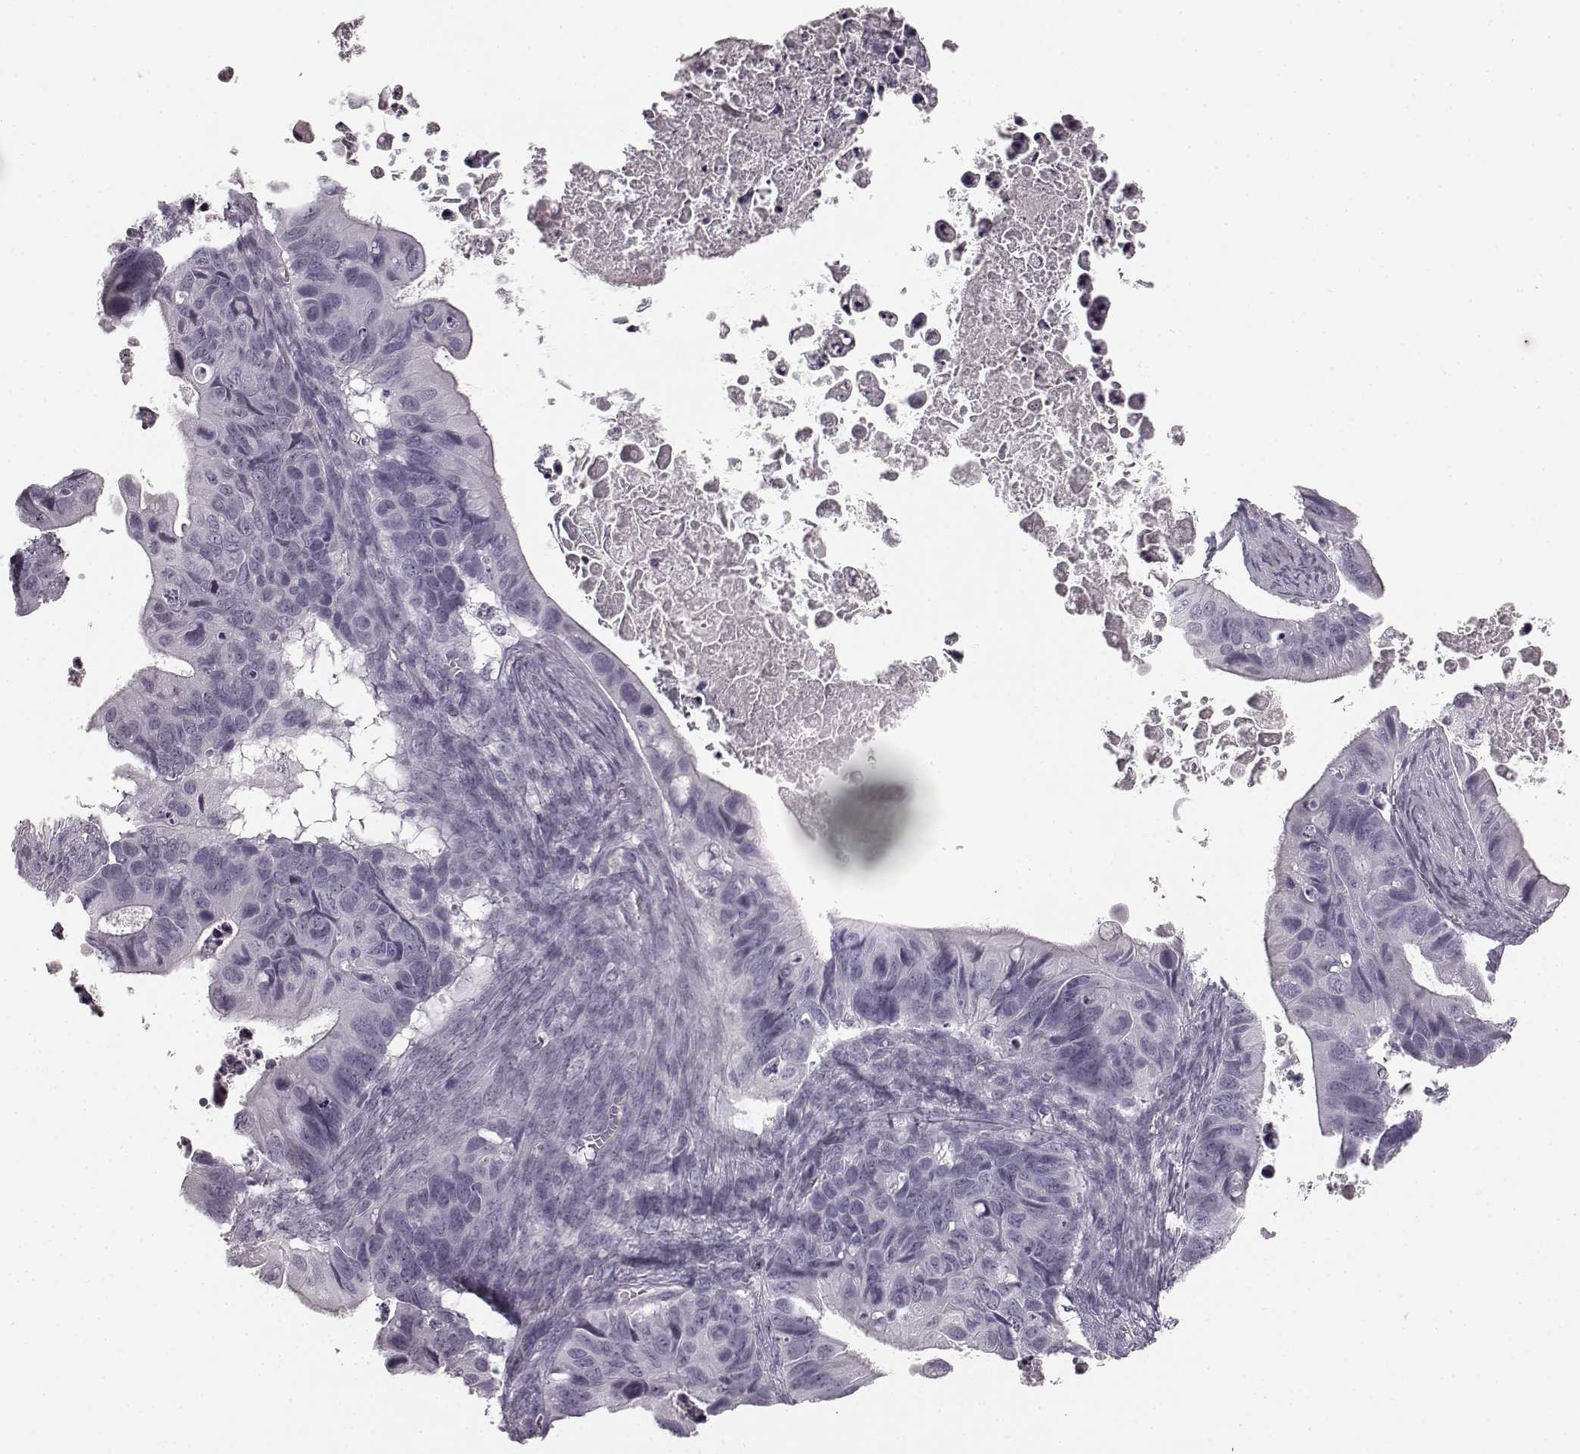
{"staining": {"intensity": "negative", "quantity": "none", "location": "none"}, "tissue": "ovarian cancer", "cell_type": "Tumor cells", "image_type": "cancer", "snomed": [{"axis": "morphology", "description": "Cystadenocarcinoma, mucinous, NOS"}, {"axis": "topography", "description": "Ovary"}], "caption": "Immunohistochemical staining of human ovarian cancer (mucinous cystadenocarcinoma) reveals no significant expression in tumor cells. (Brightfield microscopy of DAB (3,3'-diaminobenzidine) immunohistochemistry at high magnification).", "gene": "TMPRSS15", "patient": {"sex": "female", "age": 64}}